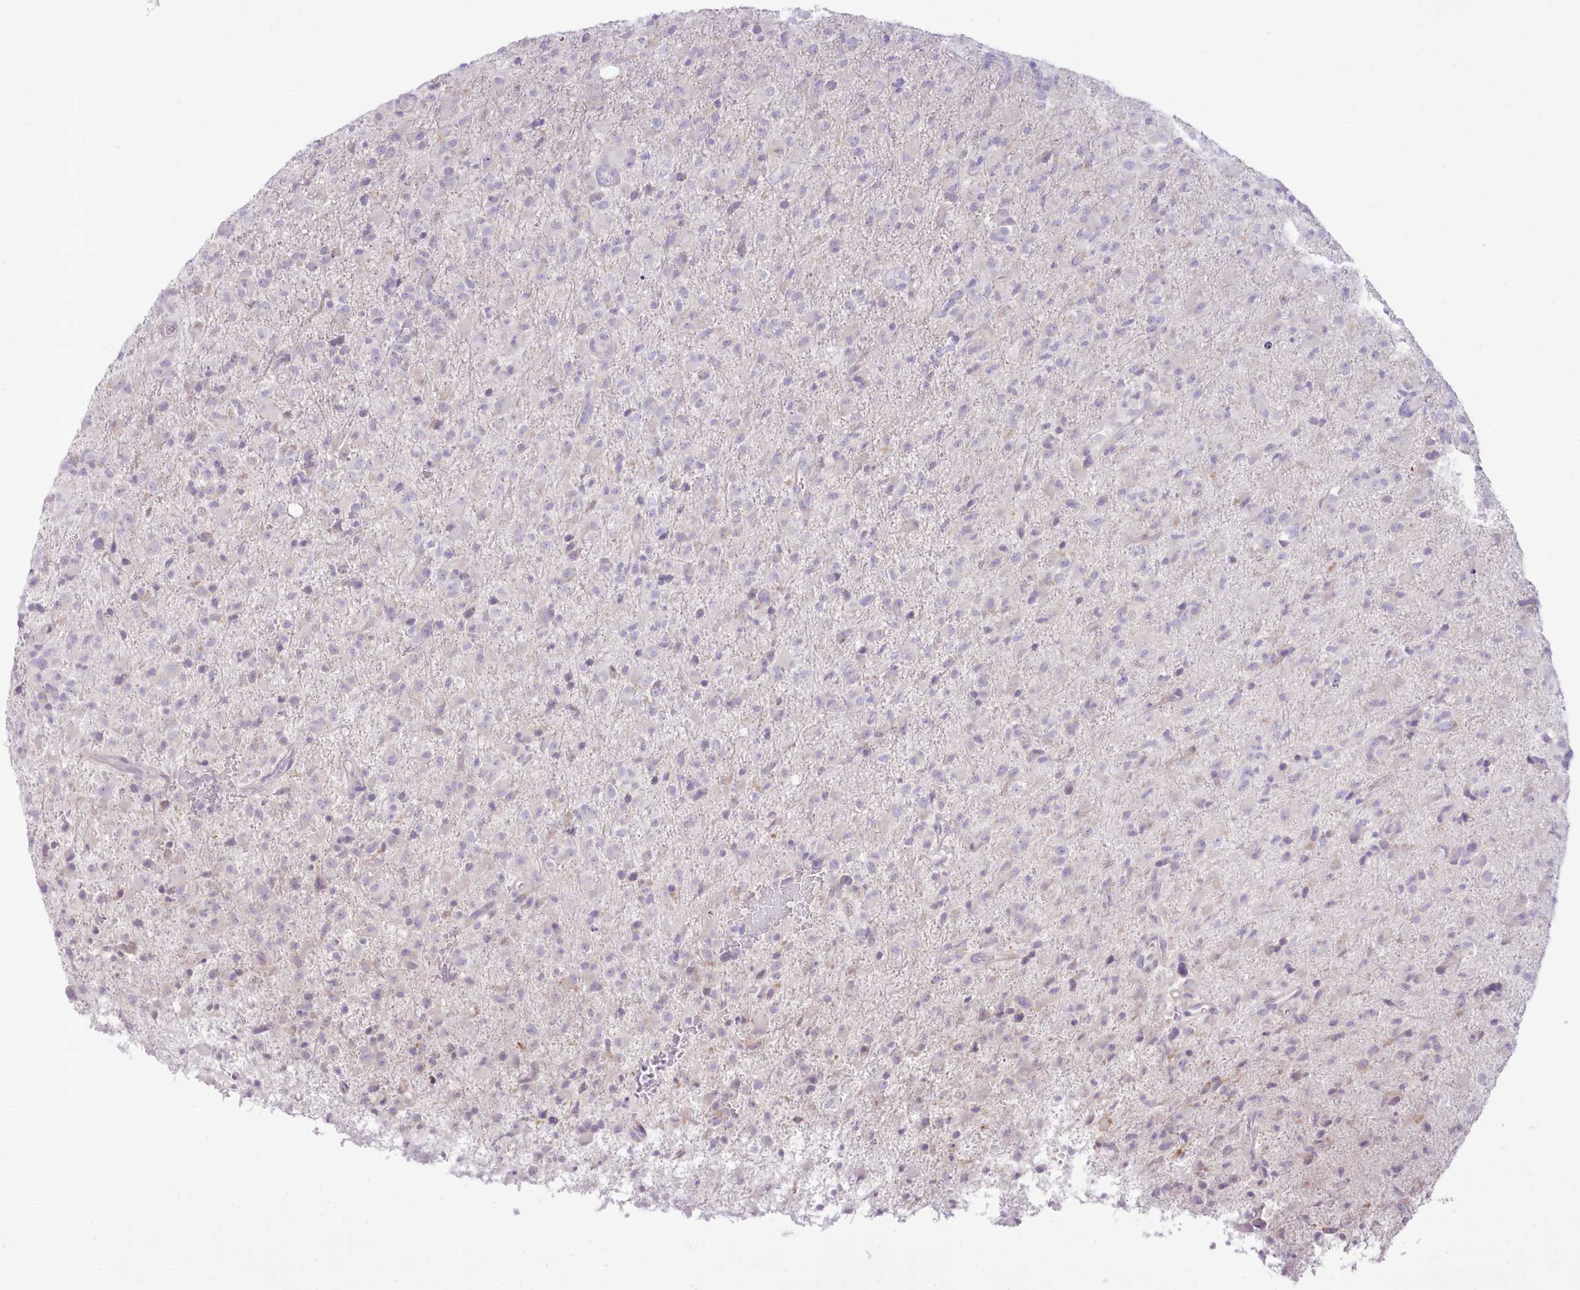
{"staining": {"intensity": "negative", "quantity": "none", "location": "none"}, "tissue": "glioma", "cell_type": "Tumor cells", "image_type": "cancer", "snomed": [{"axis": "morphology", "description": "Glioma, malignant, Low grade"}, {"axis": "topography", "description": "Brain"}], "caption": "High magnification brightfield microscopy of low-grade glioma (malignant) stained with DAB (brown) and counterstained with hematoxylin (blue): tumor cells show no significant positivity.", "gene": "CCL1", "patient": {"sex": "male", "age": 65}}